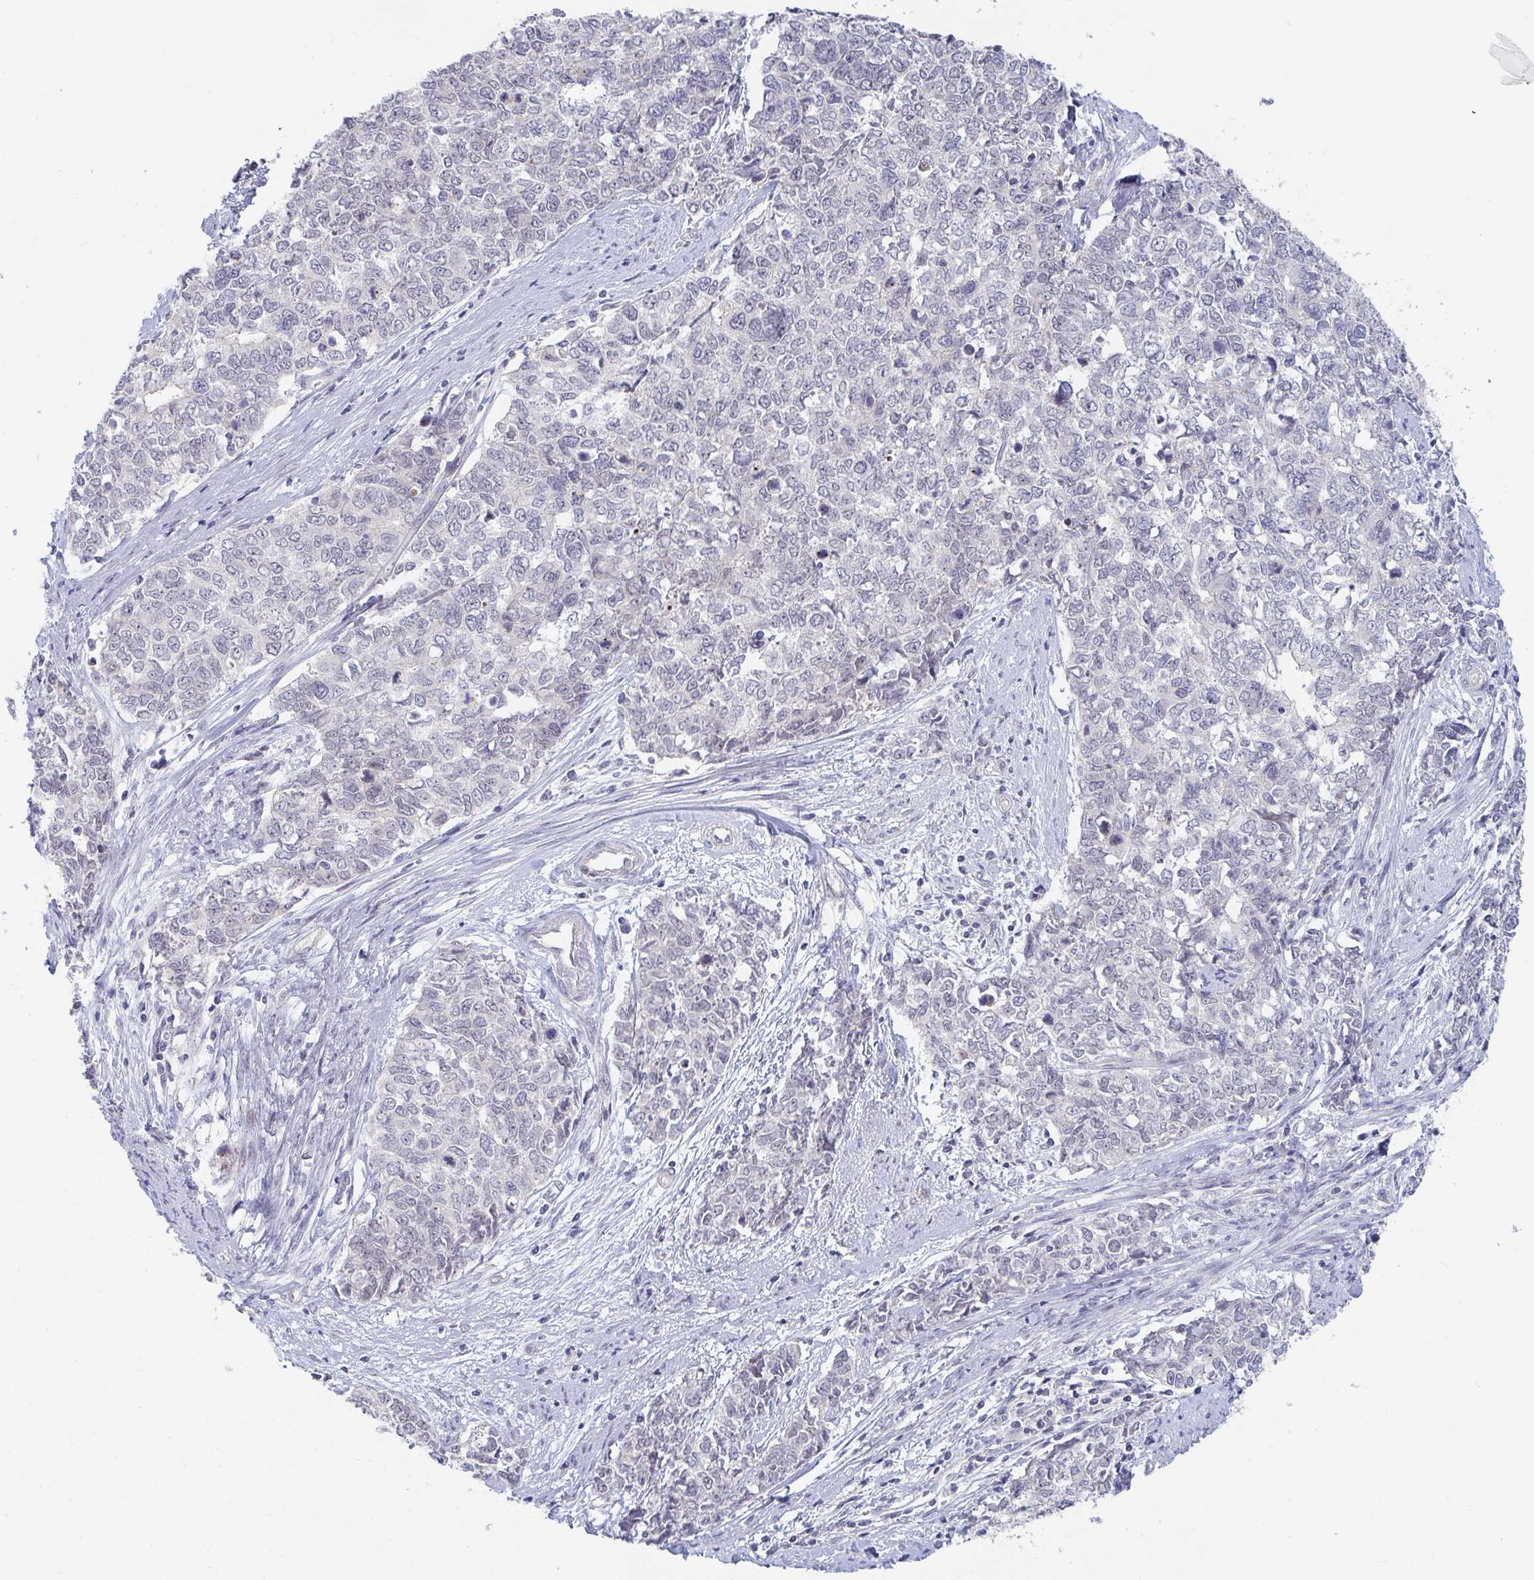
{"staining": {"intensity": "negative", "quantity": "none", "location": "none"}, "tissue": "cervical cancer", "cell_type": "Tumor cells", "image_type": "cancer", "snomed": [{"axis": "morphology", "description": "Adenocarcinoma, NOS"}, {"axis": "topography", "description": "Cervix"}], "caption": "The image reveals no staining of tumor cells in cervical cancer.", "gene": "FAM156B", "patient": {"sex": "female", "age": 63}}